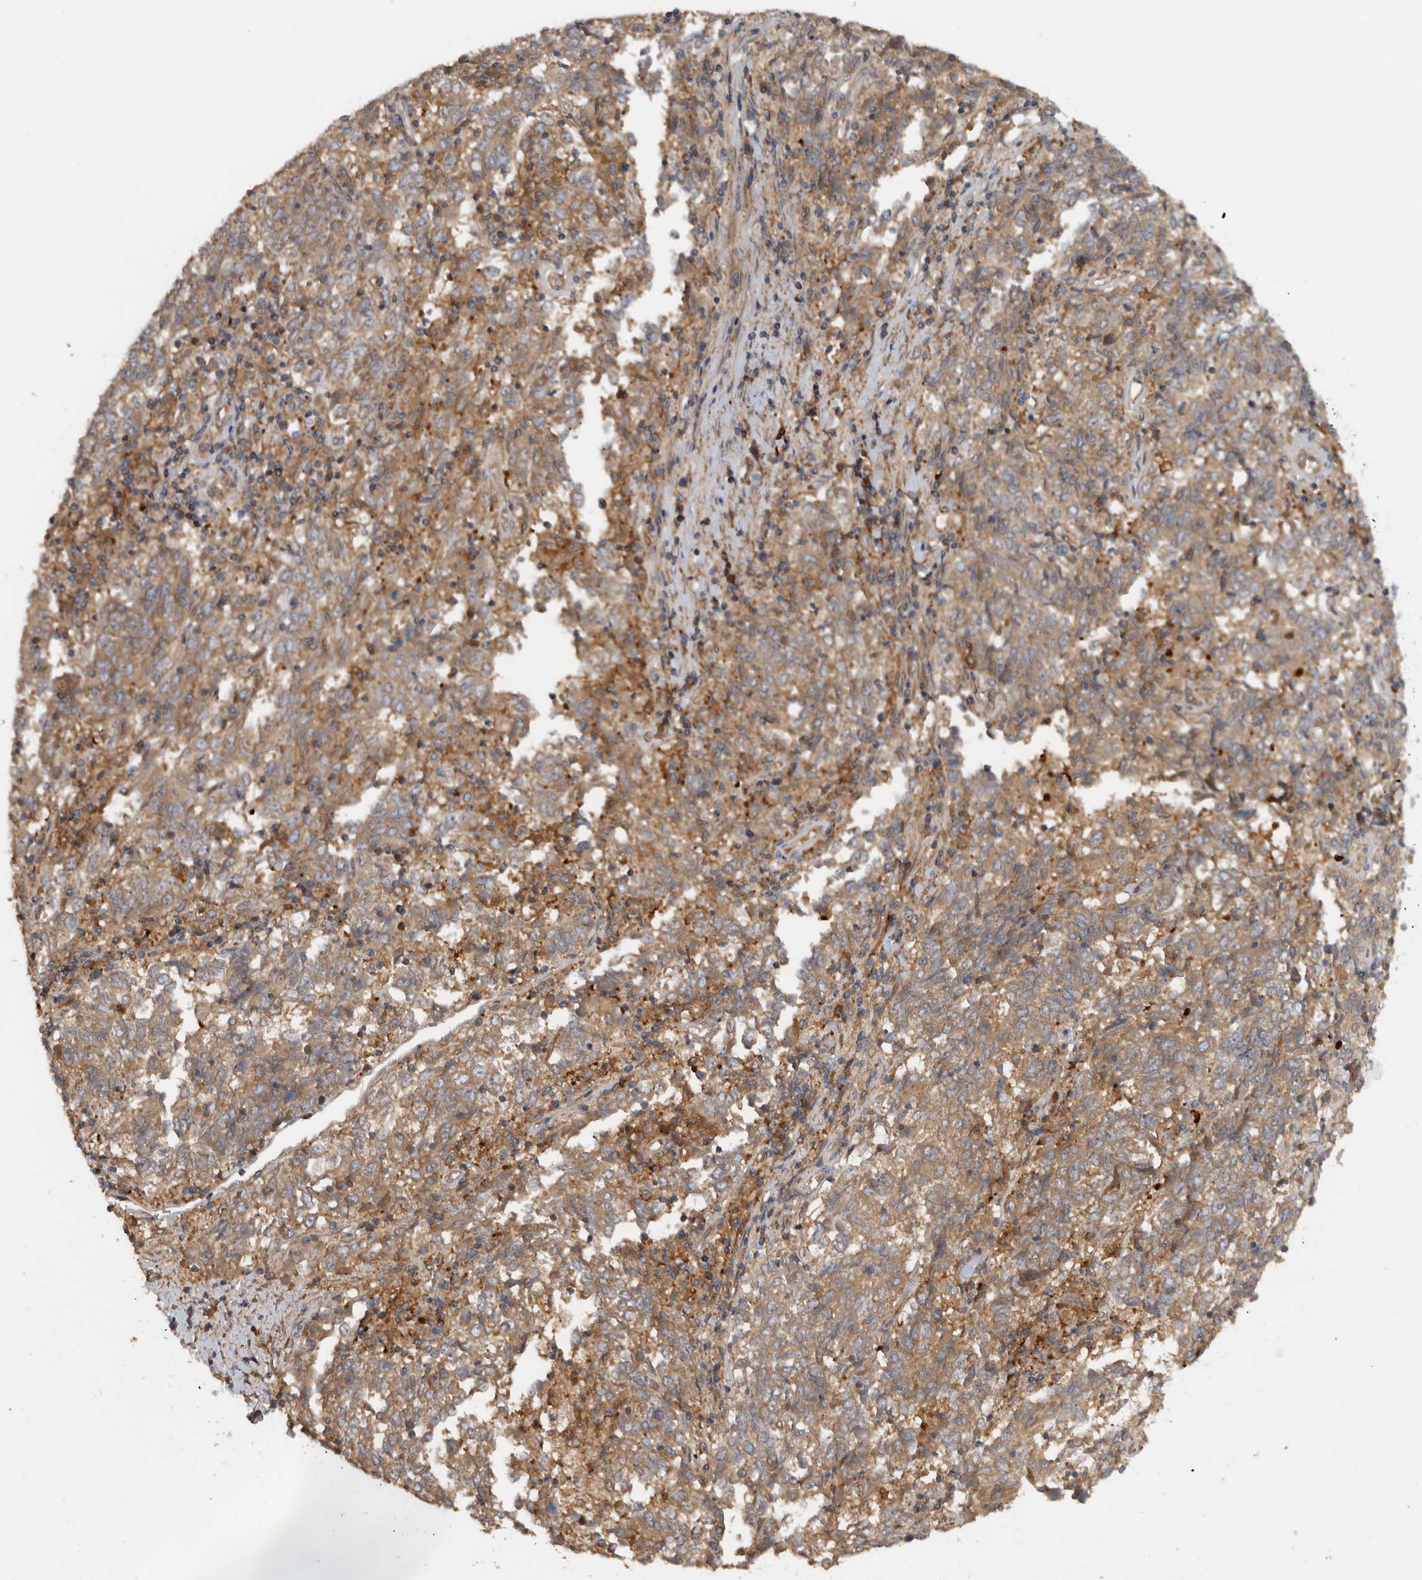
{"staining": {"intensity": "moderate", "quantity": ">75%", "location": "cytoplasmic/membranous"}, "tissue": "endometrial cancer", "cell_type": "Tumor cells", "image_type": "cancer", "snomed": [{"axis": "morphology", "description": "Adenocarcinoma, NOS"}, {"axis": "topography", "description": "Endometrium"}], "caption": "Endometrial cancer stained with a protein marker displays moderate staining in tumor cells.", "gene": "VEPH1", "patient": {"sex": "female", "age": 80}}